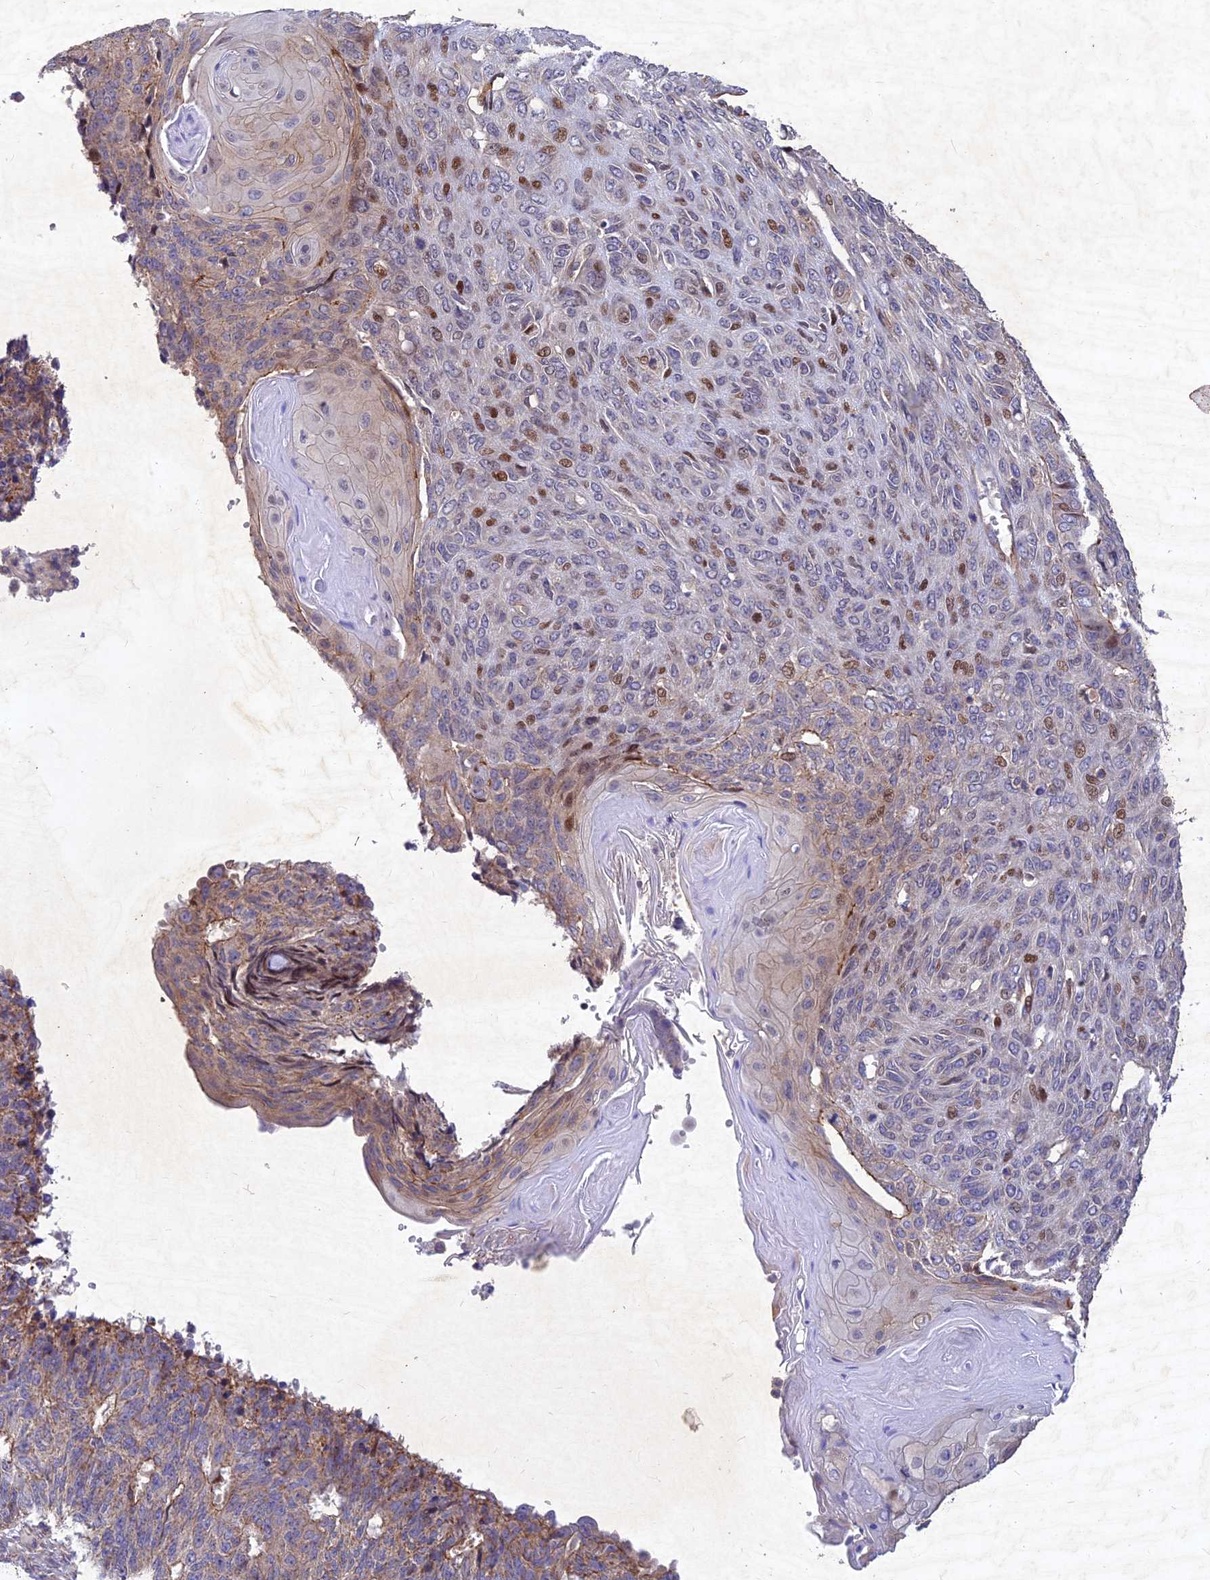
{"staining": {"intensity": "moderate", "quantity": "<25%", "location": "cytoplasmic/membranous"}, "tissue": "endometrial cancer", "cell_type": "Tumor cells", "image_type": "cancer", "snomed": [{"axis": "morphology", "description": "Adenocarcinoma, NOS"}, {"axis": "topography", "description": "Endometrium"}], "caption": "Protein expression analysis of human adenocarcinoma (endometrial) reveals moderate cytoplasmic/membranous staining in about <25% of tumor cells.", "gene": "RELCH", "patient": {"sex": "female", "age": 32}}